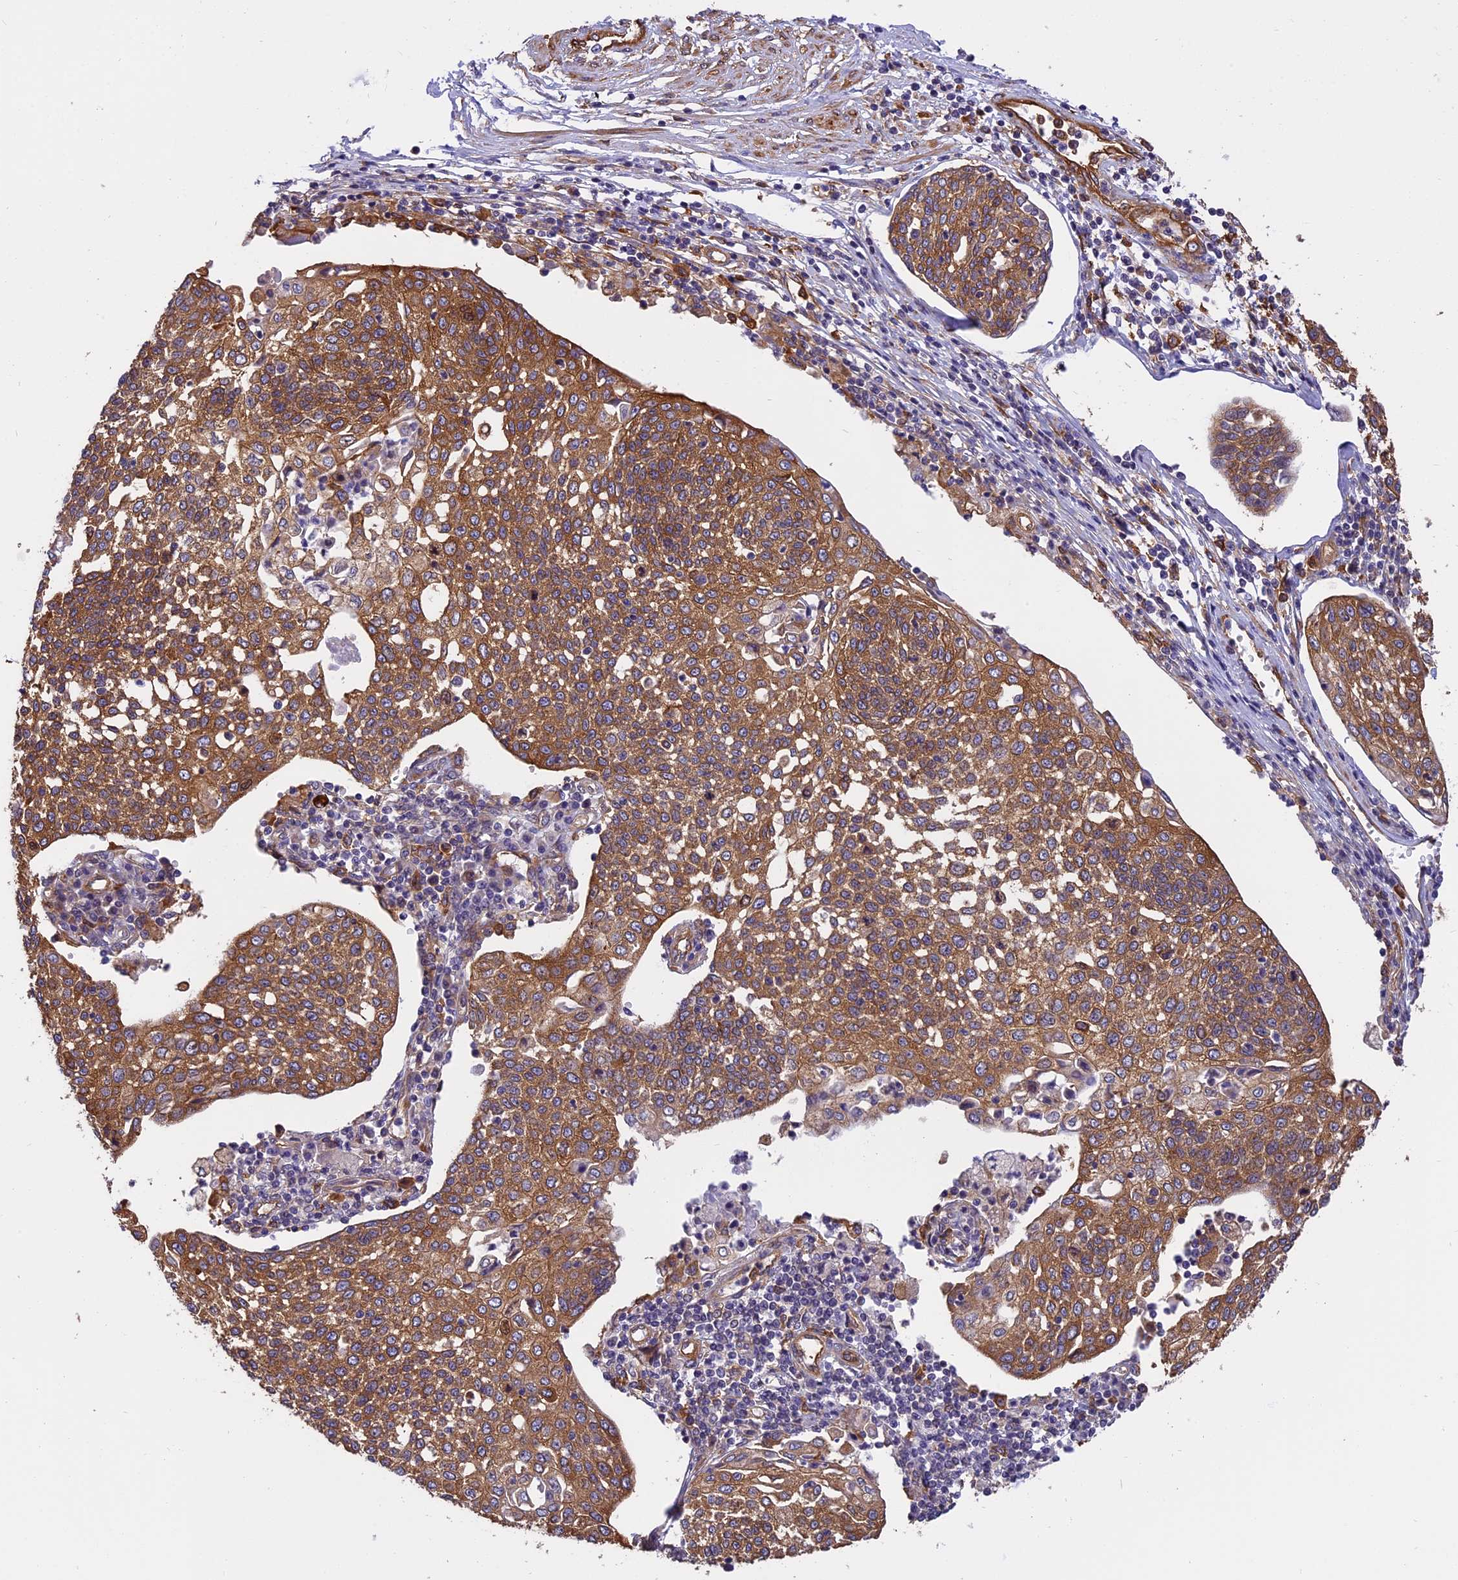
{"staining": {"intensity": "strong", "quantity": ">75%", "location": "cytoplasmic/membranous"}, "tissue": "cervical cancer", "cell_type": "Tumor cells", "image_type": "cancer", "snomed": [{"axis": "morphology", "description": "Squamous cell carcinoma, NOS"}, {"axis": "topography", "description": "Cervix"}], "caption": "High-power microscopy captured an immunohistochemistry (IHC) photomicrograph of cervical cancer, revealing strong cytoplasmic/membranous positivity in about >75% of tumor cells. The protein of interest is shown in brown color, while the nuclei are stained blue.", "gene": "EHBP1L1", "patient": {"sex": "female", "age": 34}}